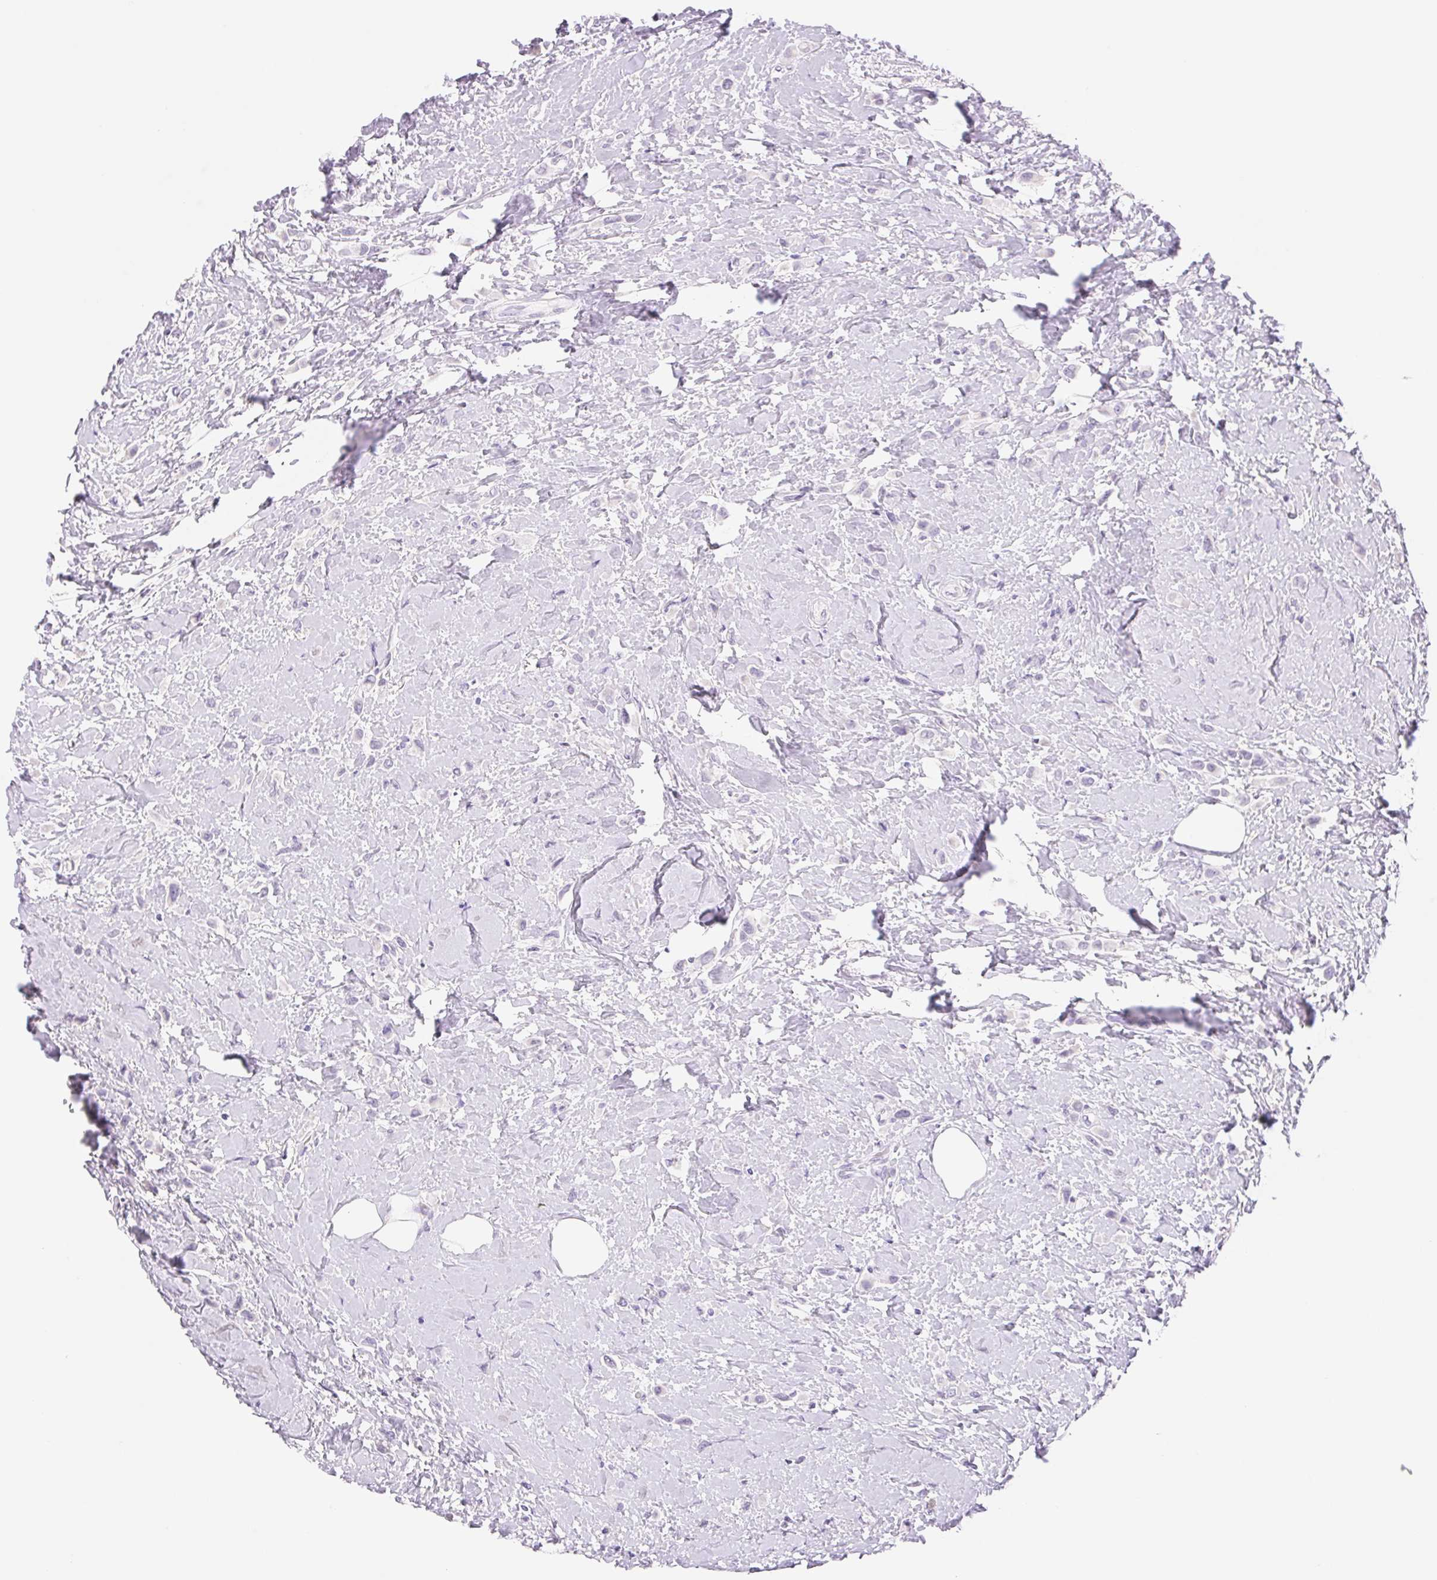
{"staining": {"intensity": "negative", "quantity": "none", "location": "none"}, "tissue": "breast cancer", "cell_type": "Tumor cells", "image_type": "cancer", "snomed": [{"axis": "morphology", "description": "Lobular carcinoma"}, {"axis": "topography", "description": "Breast"}], "caption": "The photomicrograph reveals no staining of tumor cells in breast cancer.", "gene": "ASGR2", "patient": {"sex": "female", "age": 66}}